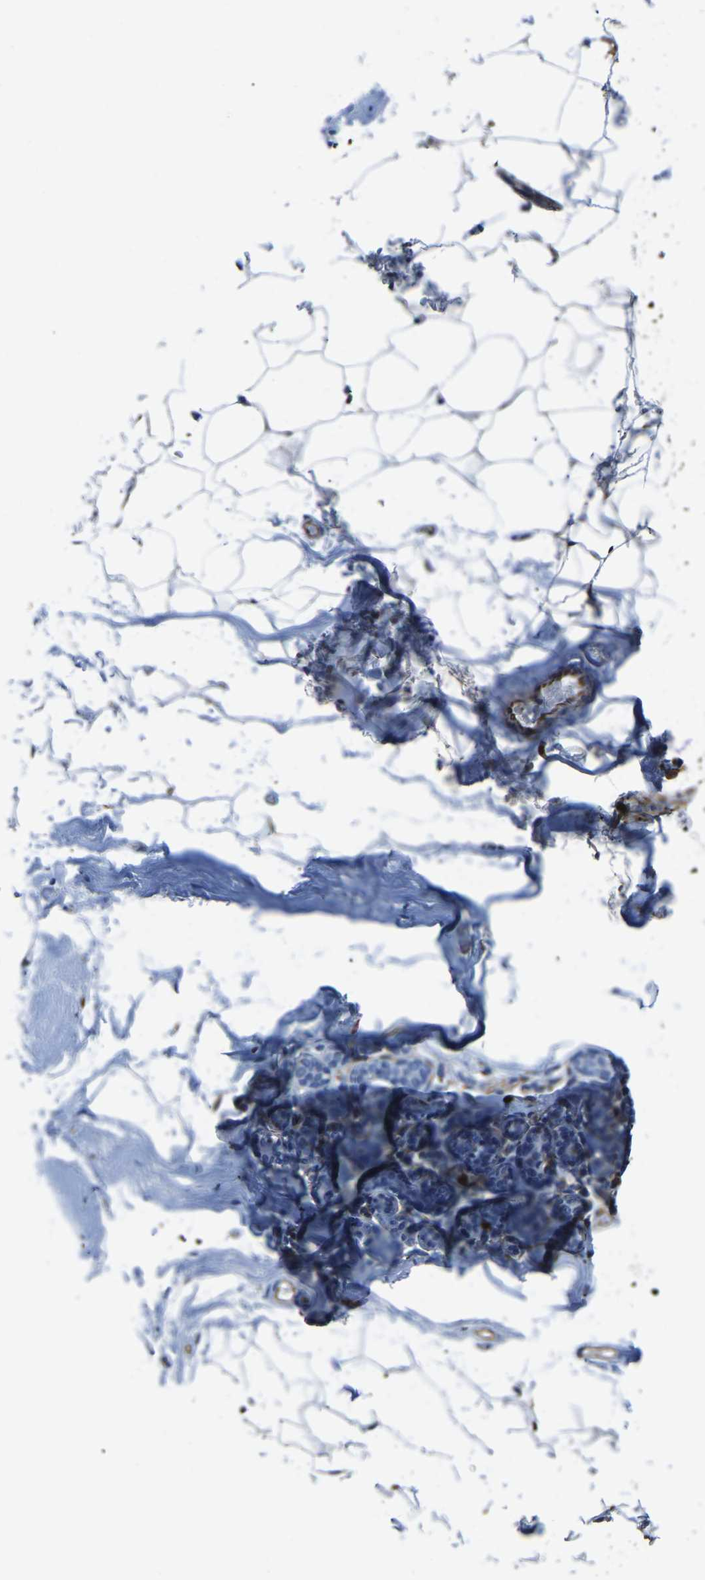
{"staining": {"intensity": "negative", "quantity": "none", "location": "none"}, "tissue": "adipose tissue", "cell_type": "Adipocytes", "image_type": "normal", "snomed": [{"axis": "morphology", "description": "Normal tissue, NOS"}, {"axis": "topography", "description": "Breast"}, {"axis": "topography", "description": "Soft tissue"}], "caption": "IHC micrograph of benign human adipose tissue stained for a protein (brown), which exhibits no expression in adipocytes.", "gene": "MS4A3", "patient": {"sex": "female", "age": 75}}